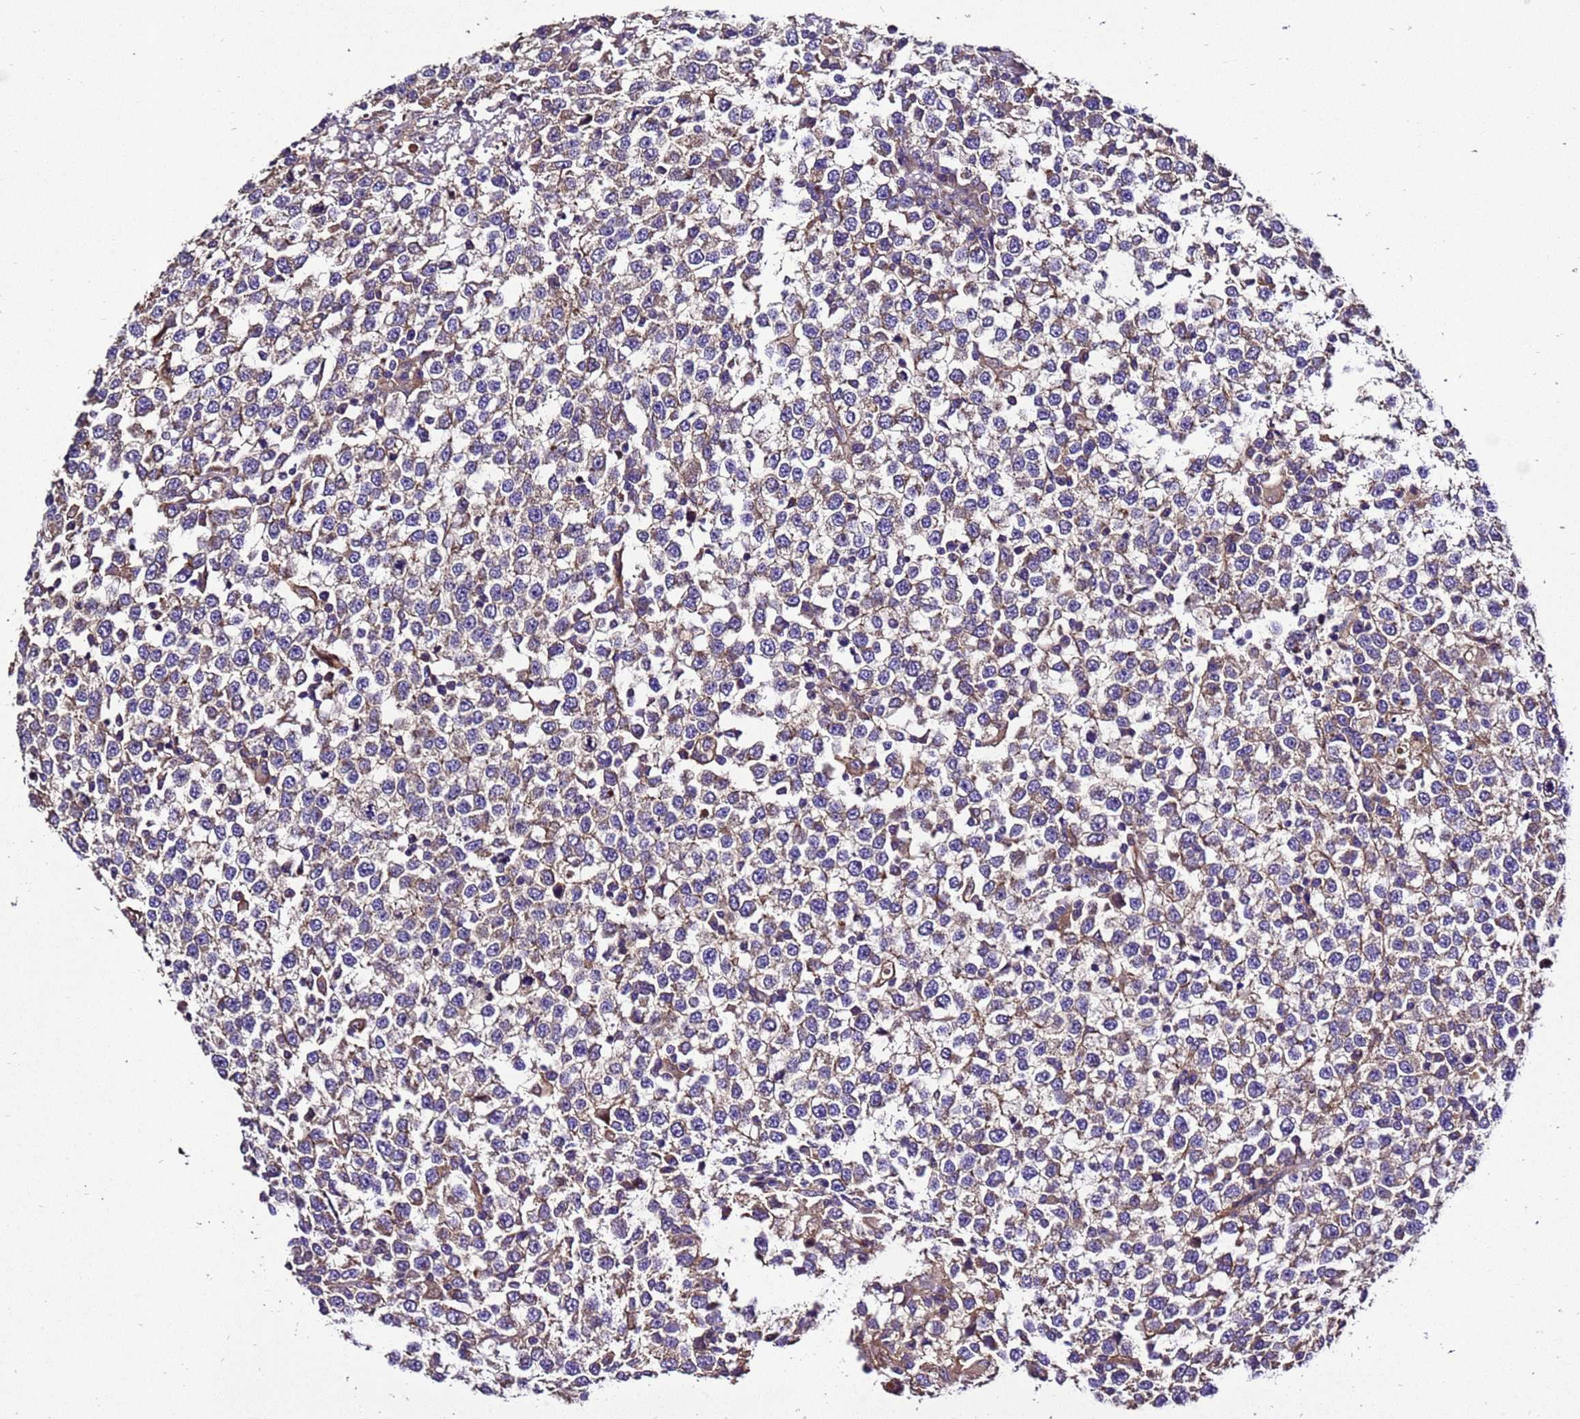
{"staining": {"intensity": "weak", "quantity": ">75%", "location": "cytoplasmic/membranous"}, "tissue": "testis cancer", "cell_type": "Tumor cells", "image_type": "cancer", "snomed": [{"axis": "morphology", "description": "Seminoma, NOS"}, {"axis": "topography", "description": "Testis"}], "caption": "Human testis cancer (seminoma) stained for a protein (brown) shows weak cytoplasmic/membranous positive expression in approximately >75% of tumor cells.", "gene": "ZNF417", "patient": {"sex": "male", "age": 65}}